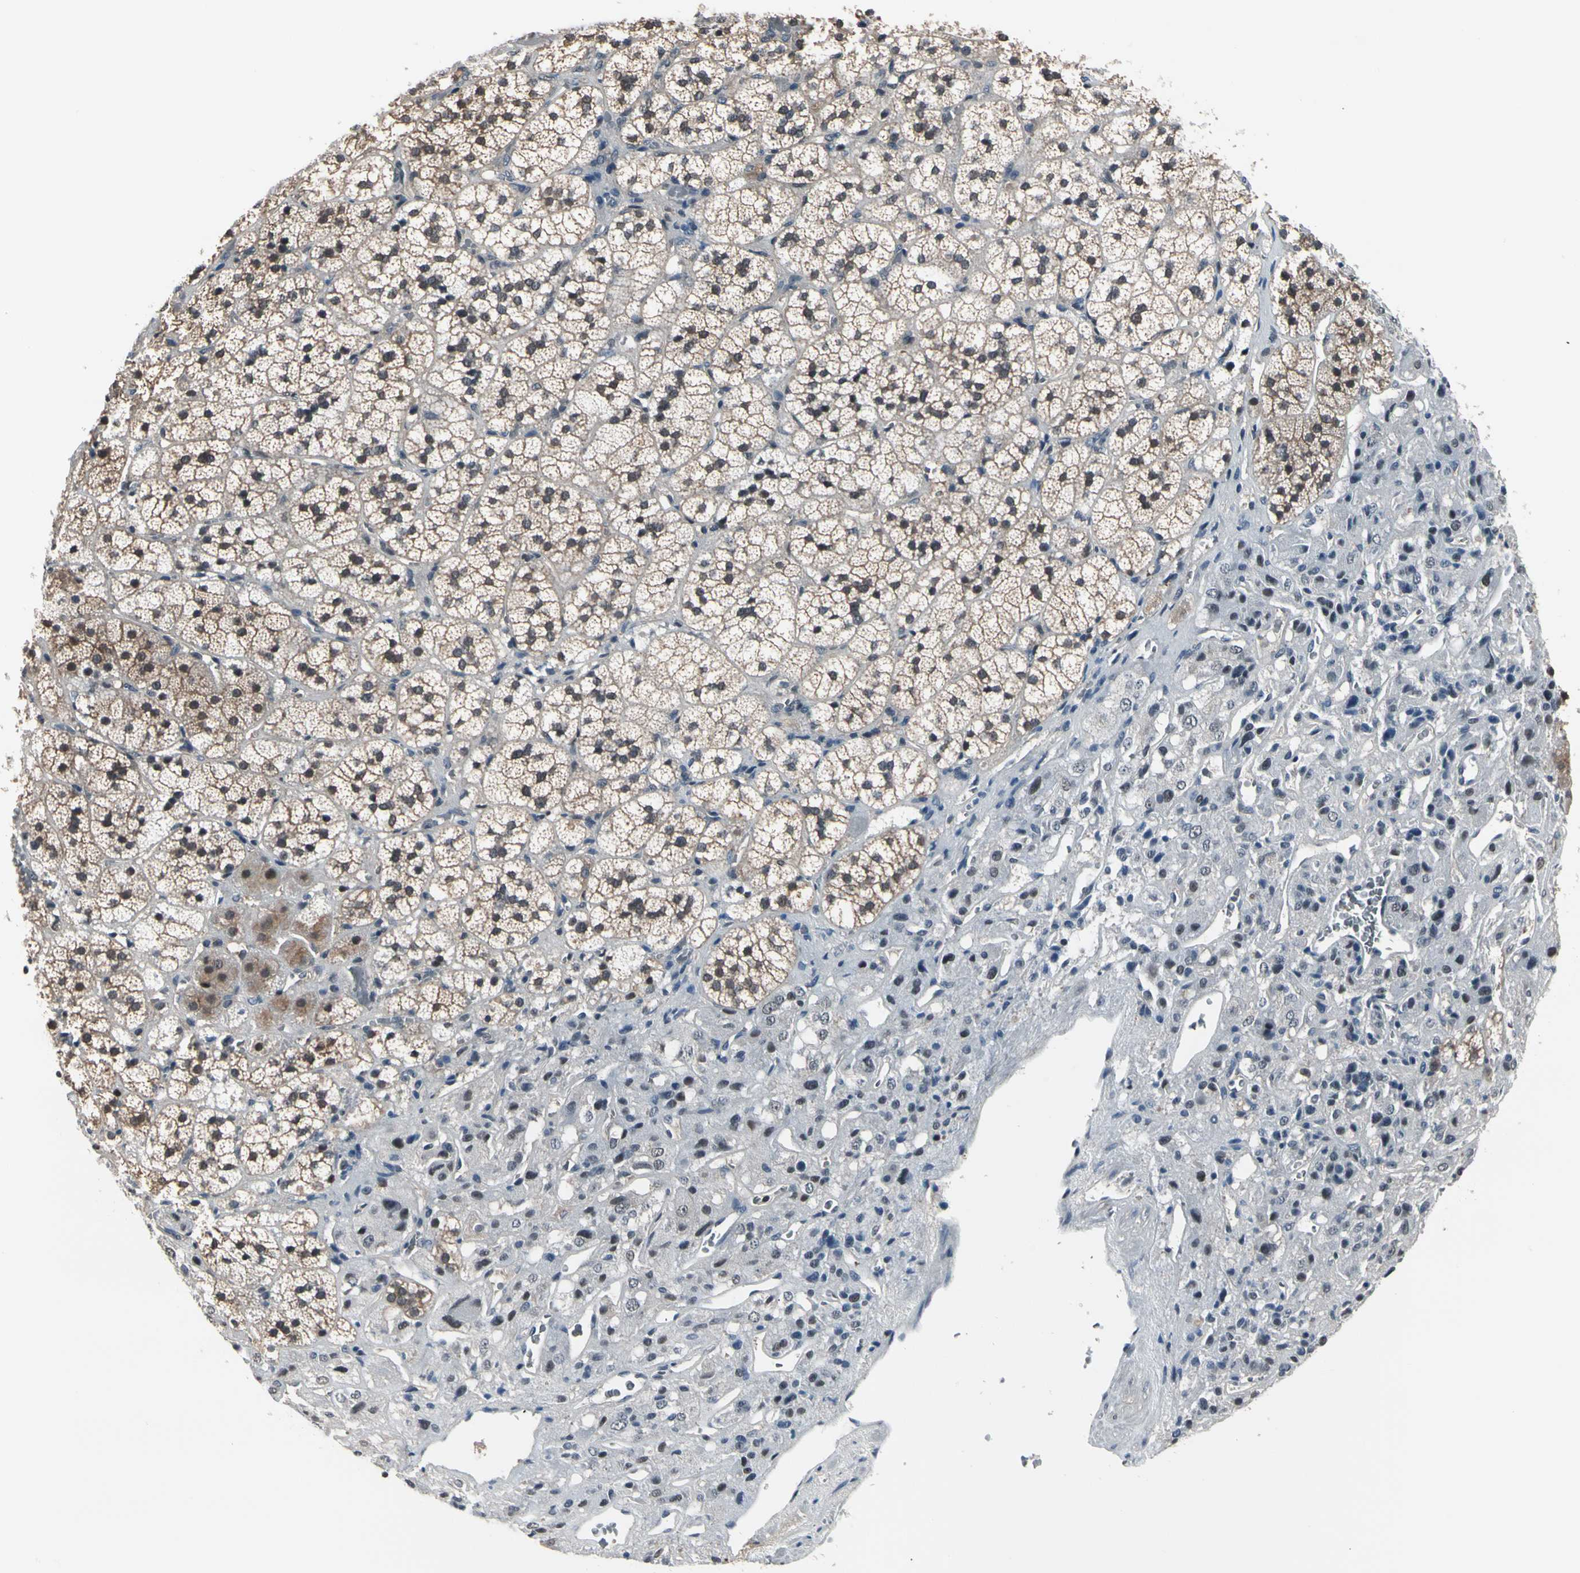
{"staining": {"intensity": "moderate", "quantity": ">75%", "location": "cytoplasmic/membranous,nuclear"}, "tissue": "adrenal gland", "cell_type": "Glandular cells", "image_type": "normal", "snomed": [{"axis": "morphology", "description": "Normal tissue, NOS"}, {"axis": "topography", "description": "Adrenal gland"}], "caption": "Approximately >75% of glandular cells in benign human adrenal gland show moderate cytoplasmic/membranous,nuclear protein positivity as visualized by brown immunohistochemical staining.", "gene": "ENSG00000256646", "patient": {"sex": "female", "age": 44}}